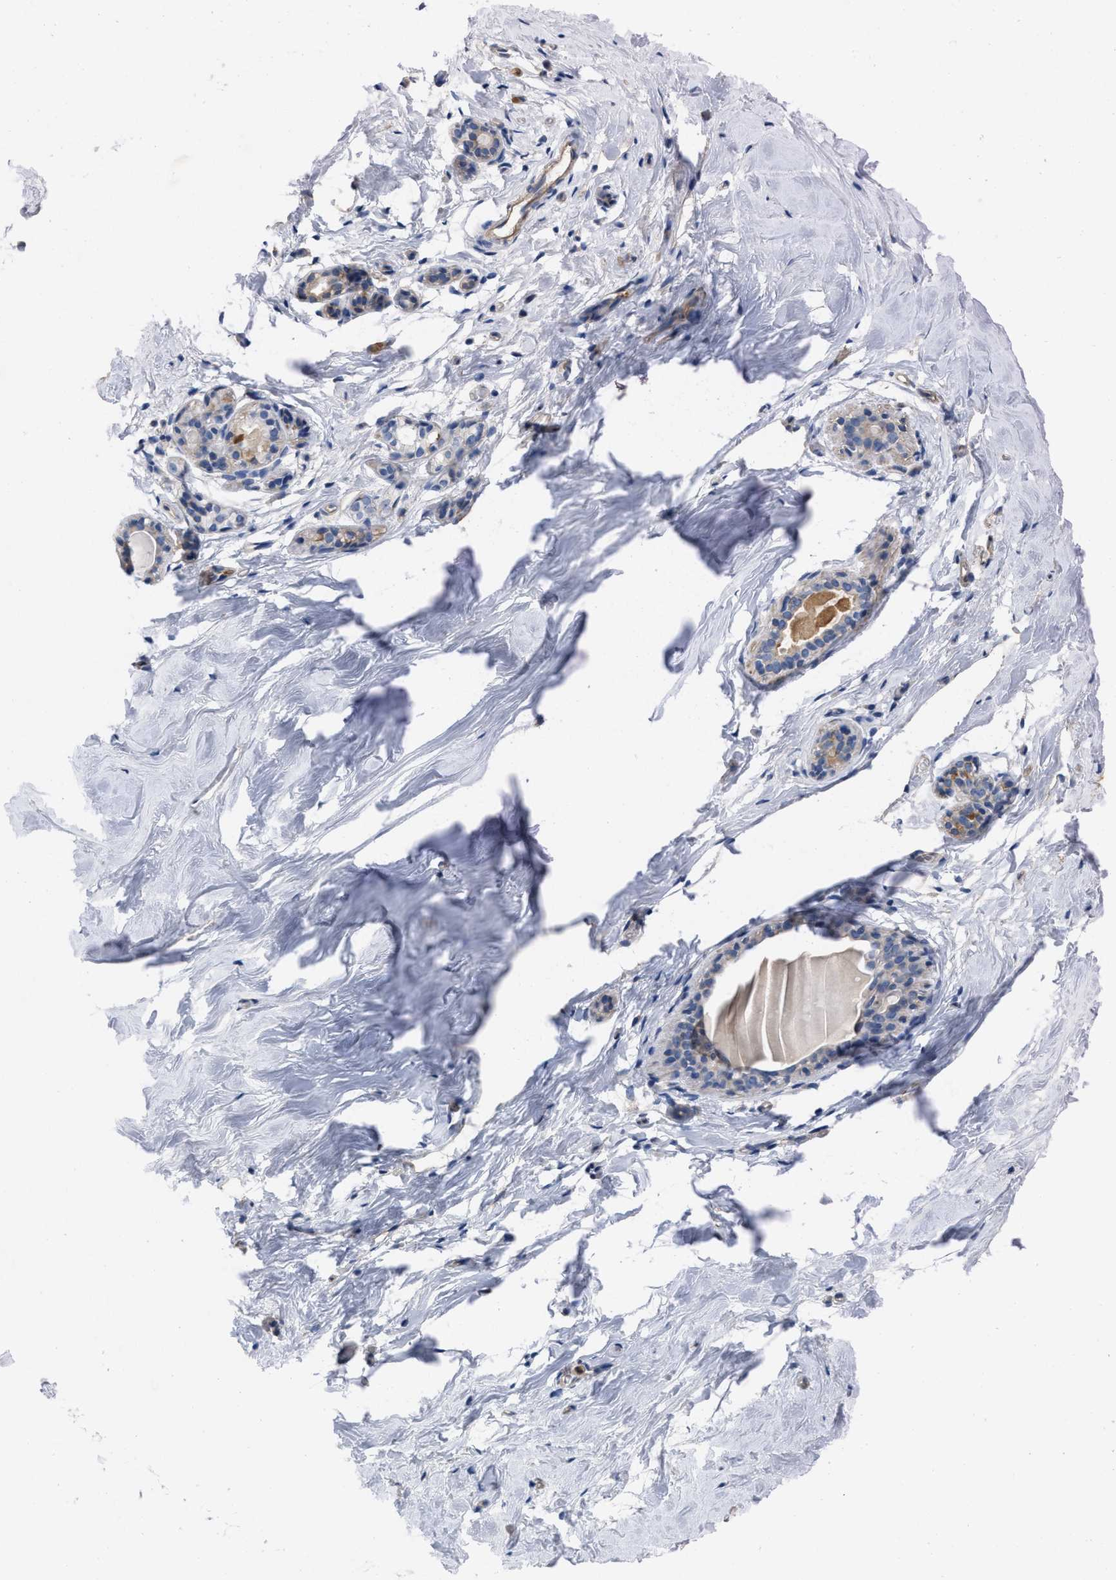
{"staining": {"intensity": "negative", "quantity": "none", "location": "none"}, "tissue": "breast", "cell_type": "Adipocytes", "image_type": "normal", "snomed": [{"axis": "morphology", "description": "Normal tissue, NOS"}, {"axis": "topography", "description": "Breast"}], "caption": "Immunohistochemical staining of benign breast reveals no significant expression in adipocytes.", "gene": "CPA2", "patient": {"sex": "female", "age": 62}}